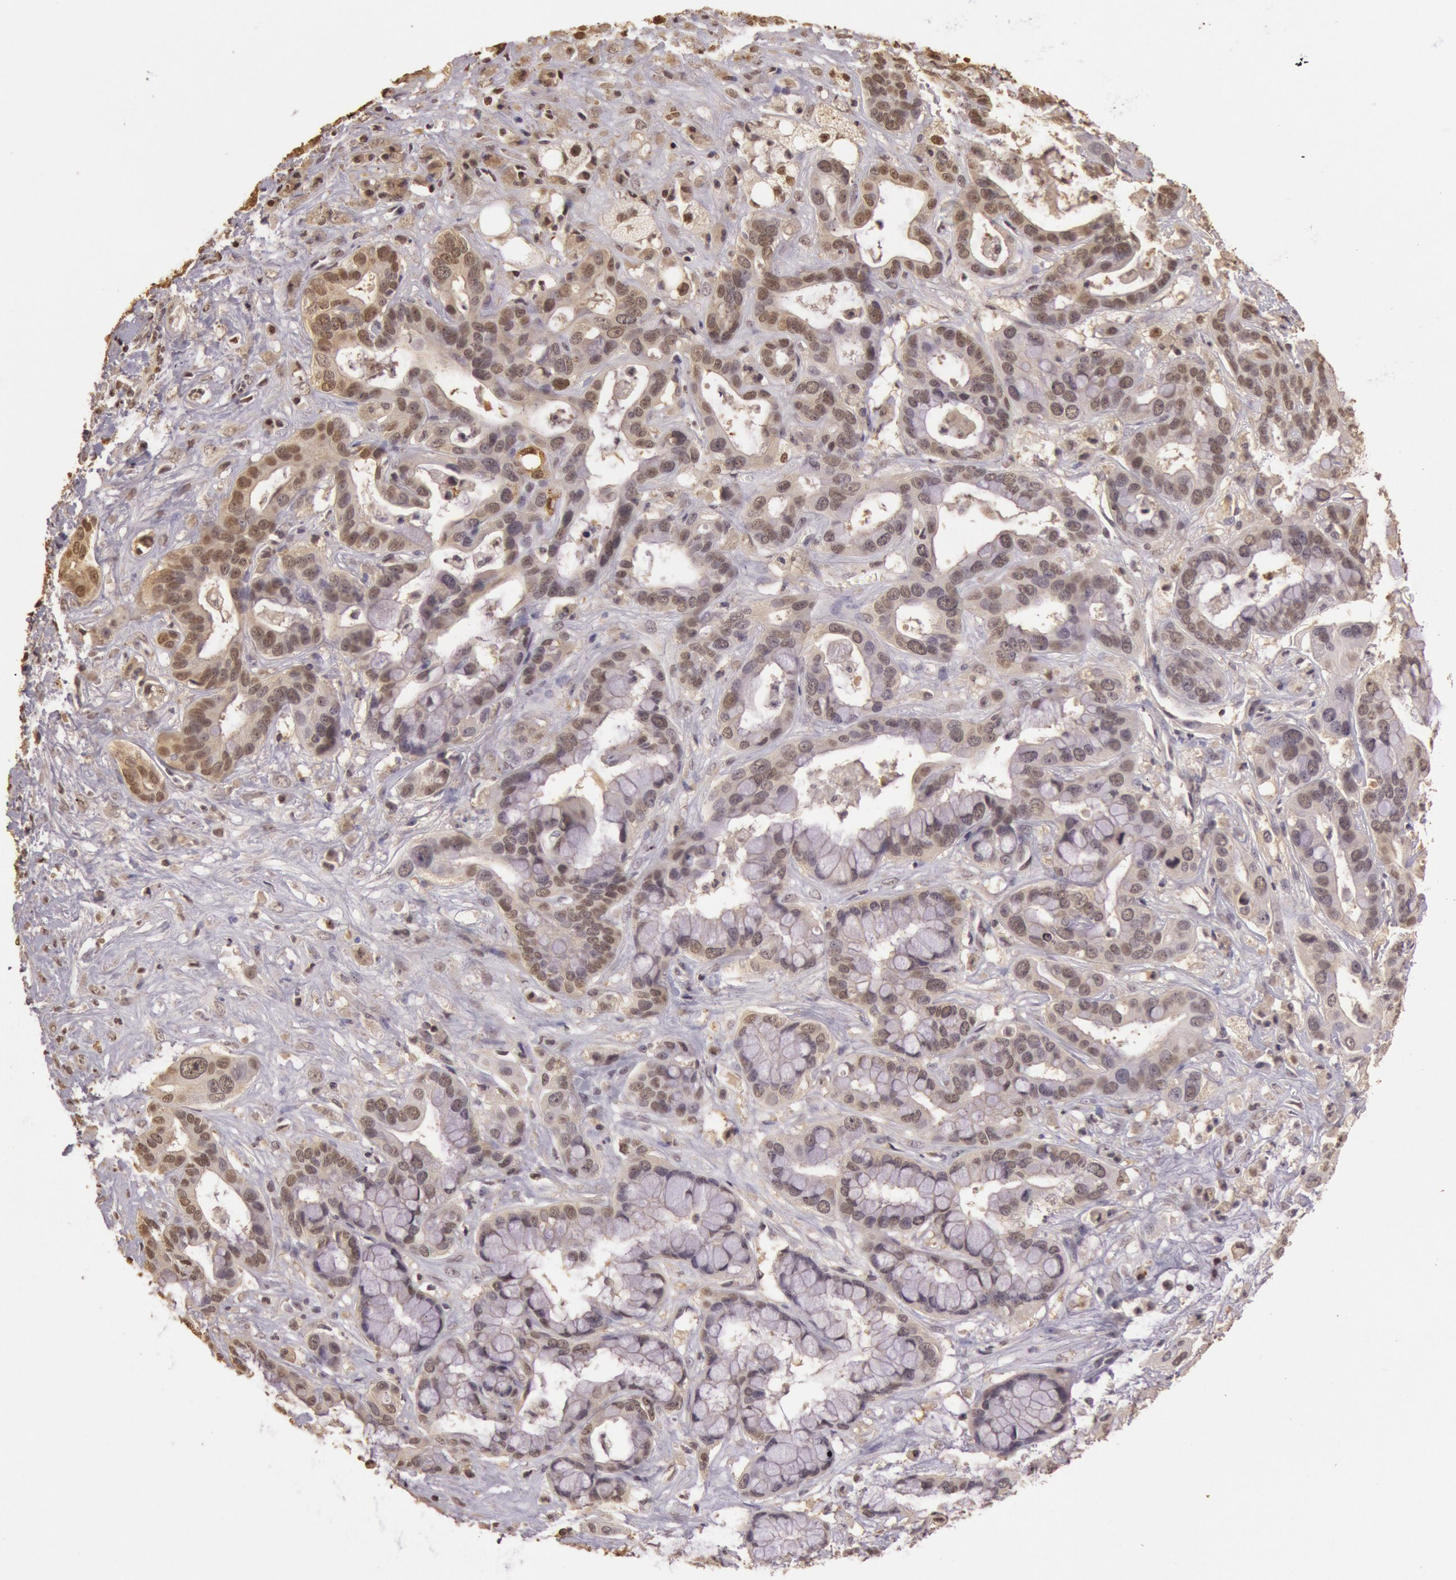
{"staining": {"intensity": "weak", "quantity": "25%-75%", "location": "cytoplasmic/membranous,nuclear"}, "tissue": "liver cancer", "cell_type": "Tumor cells", "image_type": "cancer", "snomed": [{"axis": "morphology", "description": "Cholangiocarcinoma"}, {"axis": "topography", "description": "Liver"}], "caption": "Brown immunohistochemical staining in liver cancer (cholangiocarcinoma) exhibits weak cytoplasmic/membranous and nuclear expression in approximately 25%-75% of tumor cells.", "gene": "SOD1", "patient": {"sex": "female", "age": 65}}